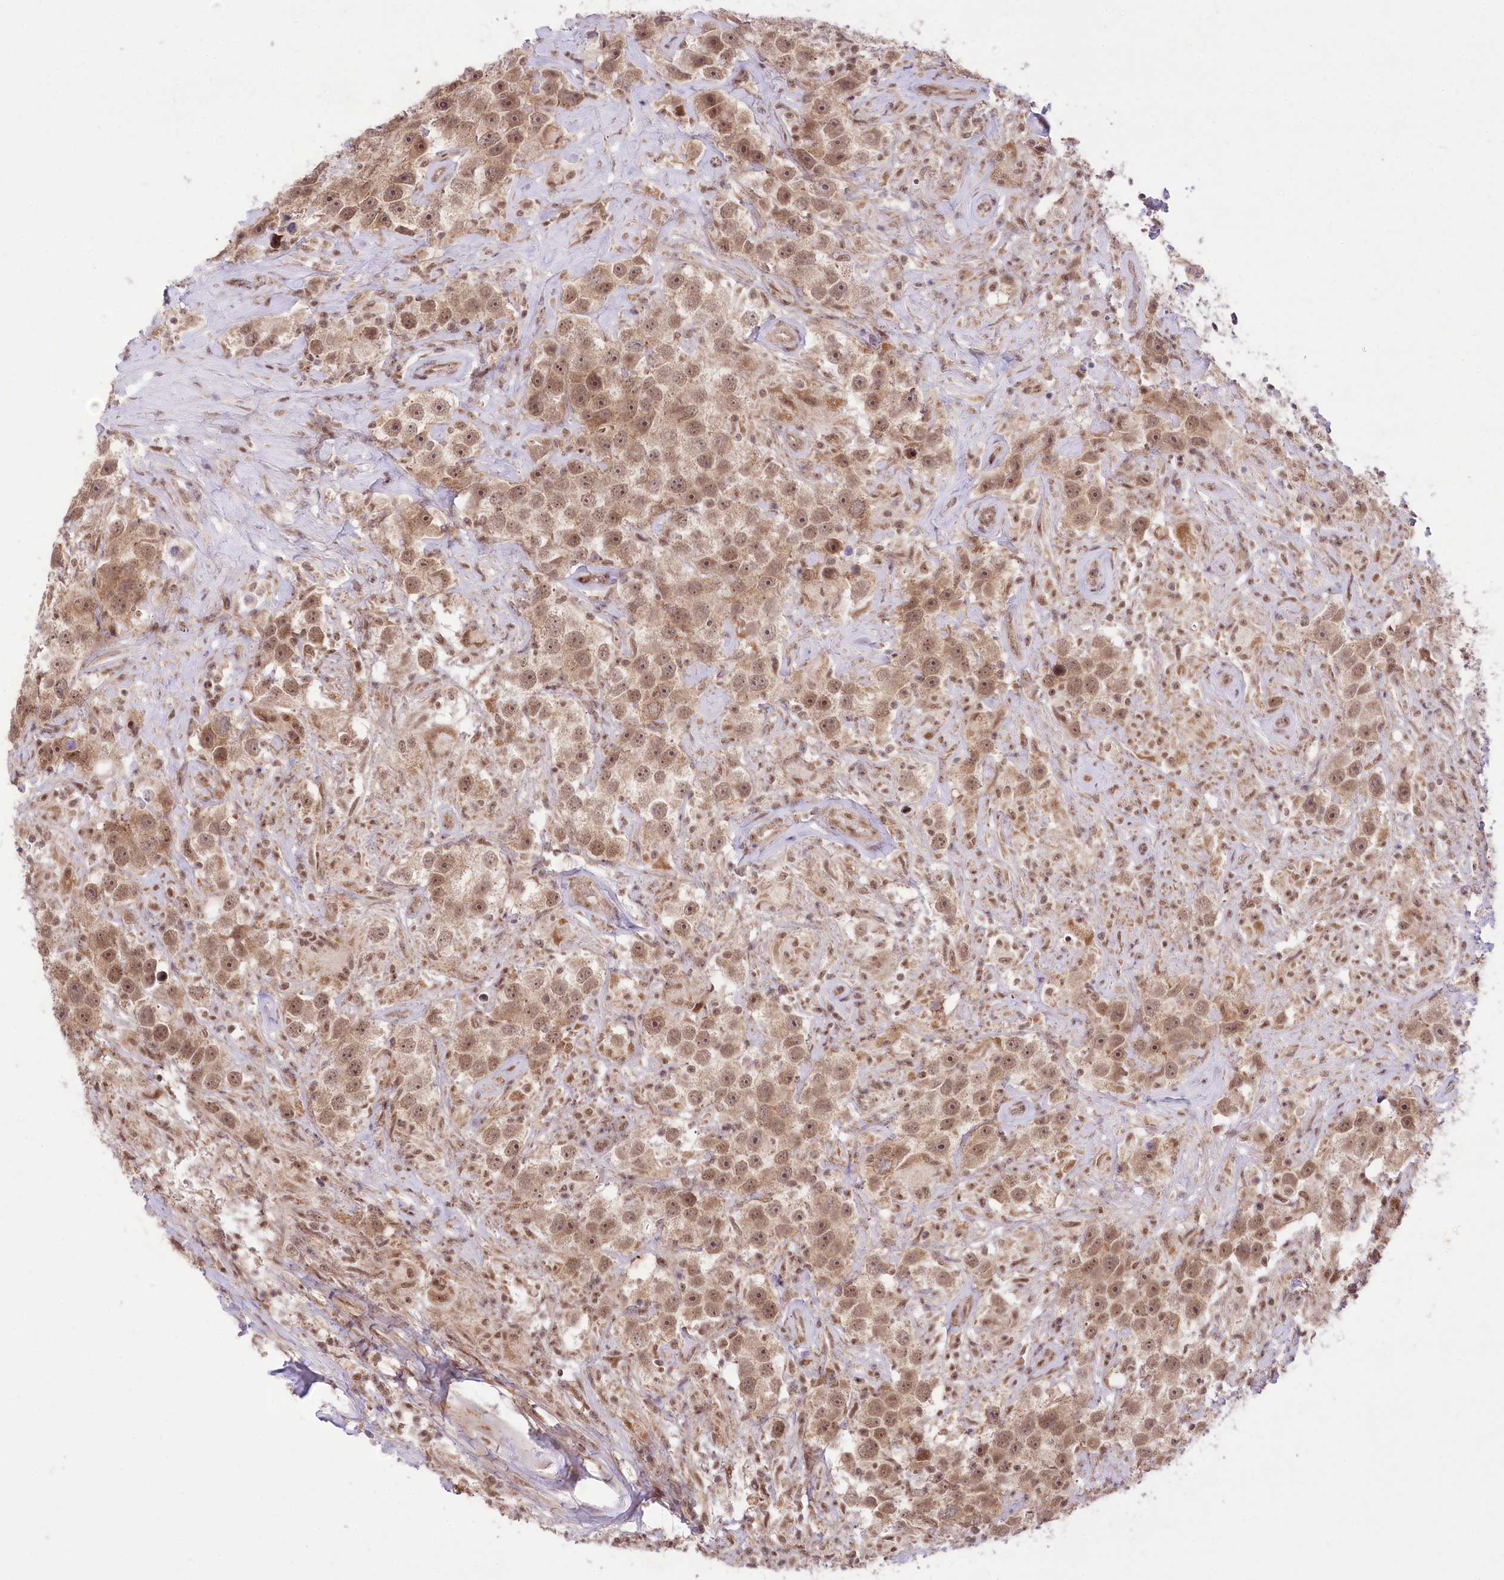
{"staining": {"intensity": "moderate", "quantity": ">75%", "location": "nuclear"}, "tissue": "testis cancer", "cell_type": "Tumor cells", "image_type": "cancer", "snomed": [{"axis": "morphology", "description": "Seminoma, NOS"}, {"axis": "topography", "description": "Testis"}], "caption": "Approximately >75% of tumor cells in seminoma (testis) demonstrate moderate nuclear protein expression as visualized by brown immunohistochemical staining.", "gene": "ZMAT2", "patient": {"sex": "male", "age": 49}}